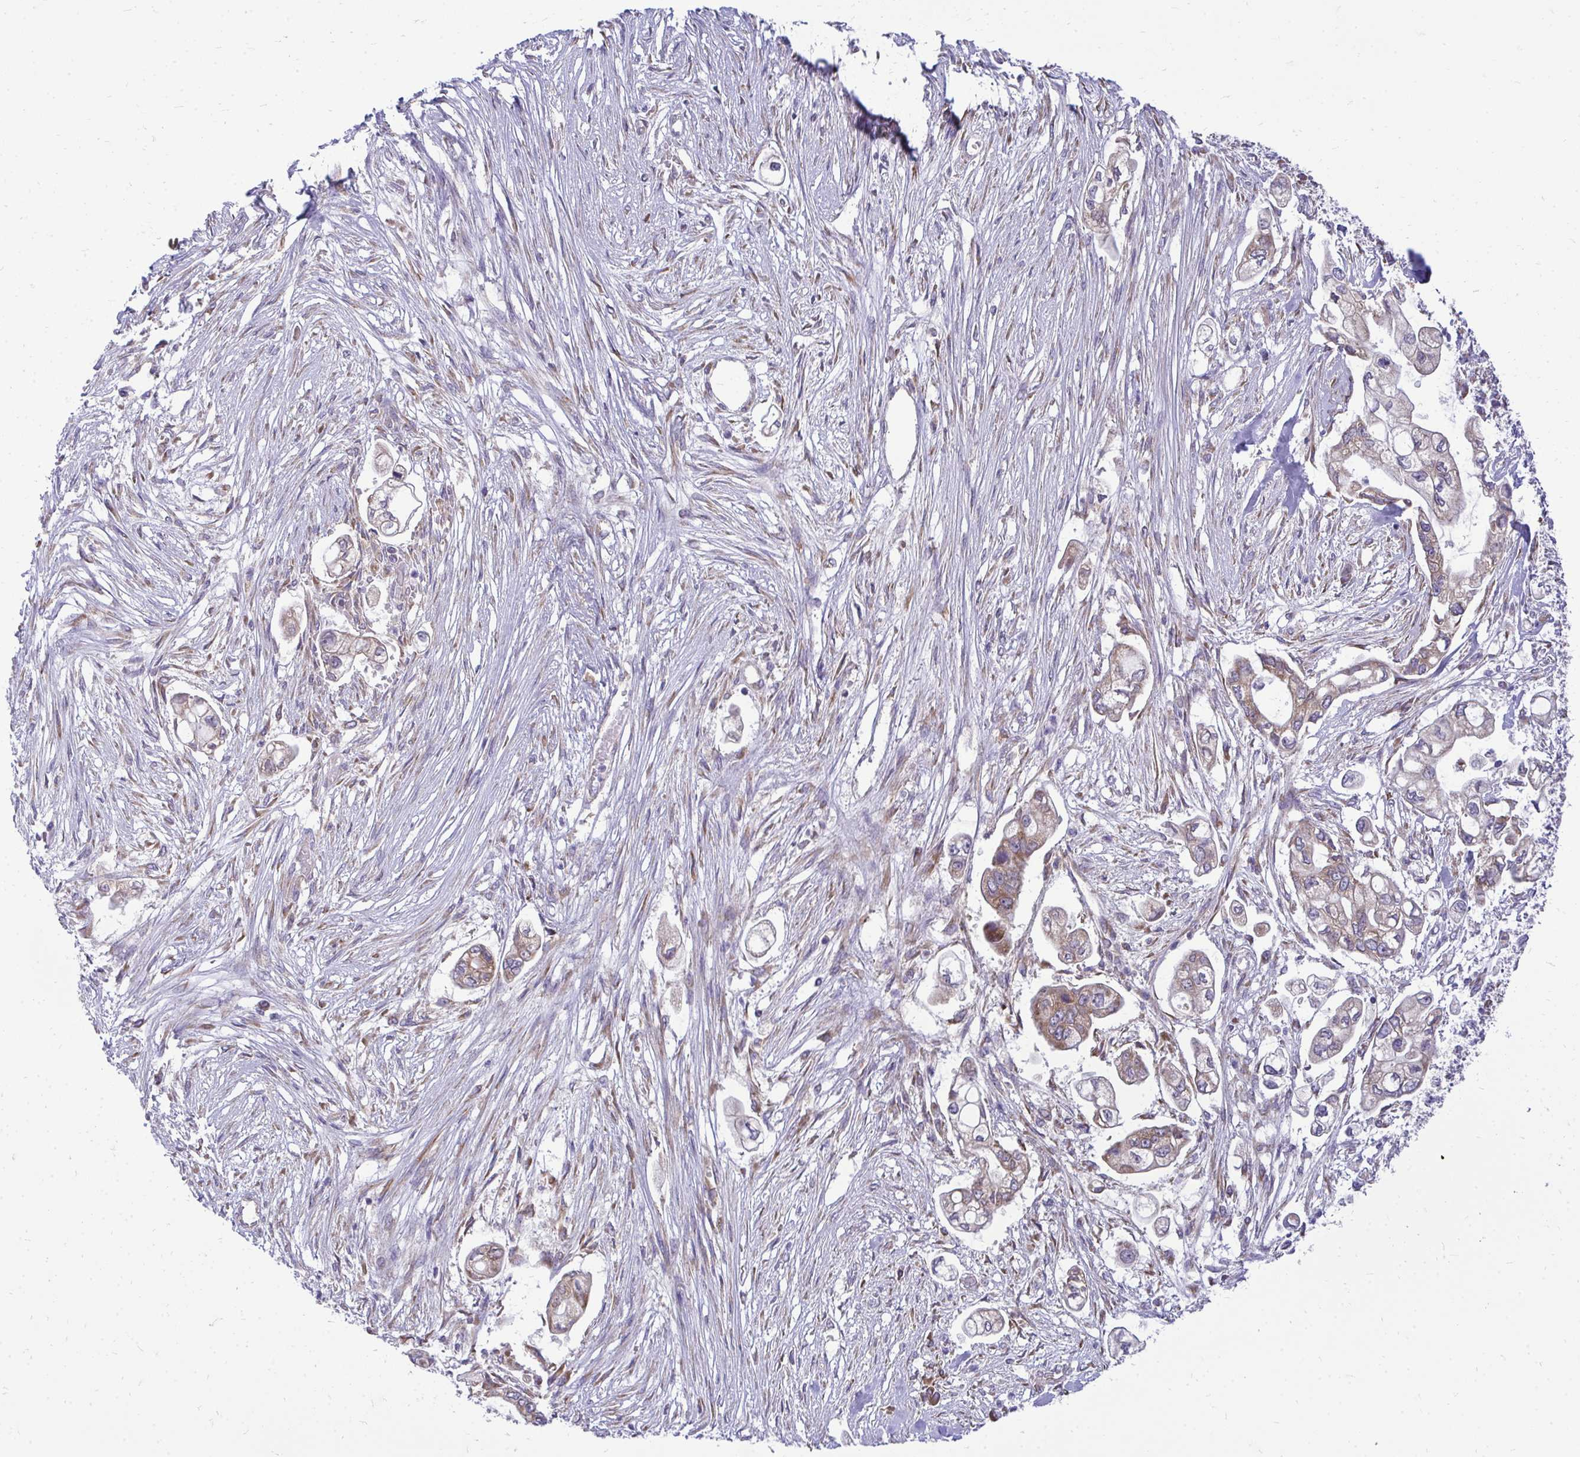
{"staining": {"intensity": "weak", "quantity": "25%-75%", "location": "cytoplasmic/membranous"}, "tissue": "pancreatic cancer", "cell_type": "Tumor cells", "image_type": "cancer", "snomed": [{"axis": "morphology", "description": "Adenocarcinoma, NOS"}, {"axis": "topography", "description": "Pancreas"}], "caption": "This micrograph reveals pancreatic cancer (adenocarcinoma) stained with IHC to label a protein in brown. The cytoplasmic/membranous of tumor cells show weak positivity for the protein. Nuclei are counter-stained blue.", "gene": "RPLP2", "patient": {"sex": "female", "age": 69}}